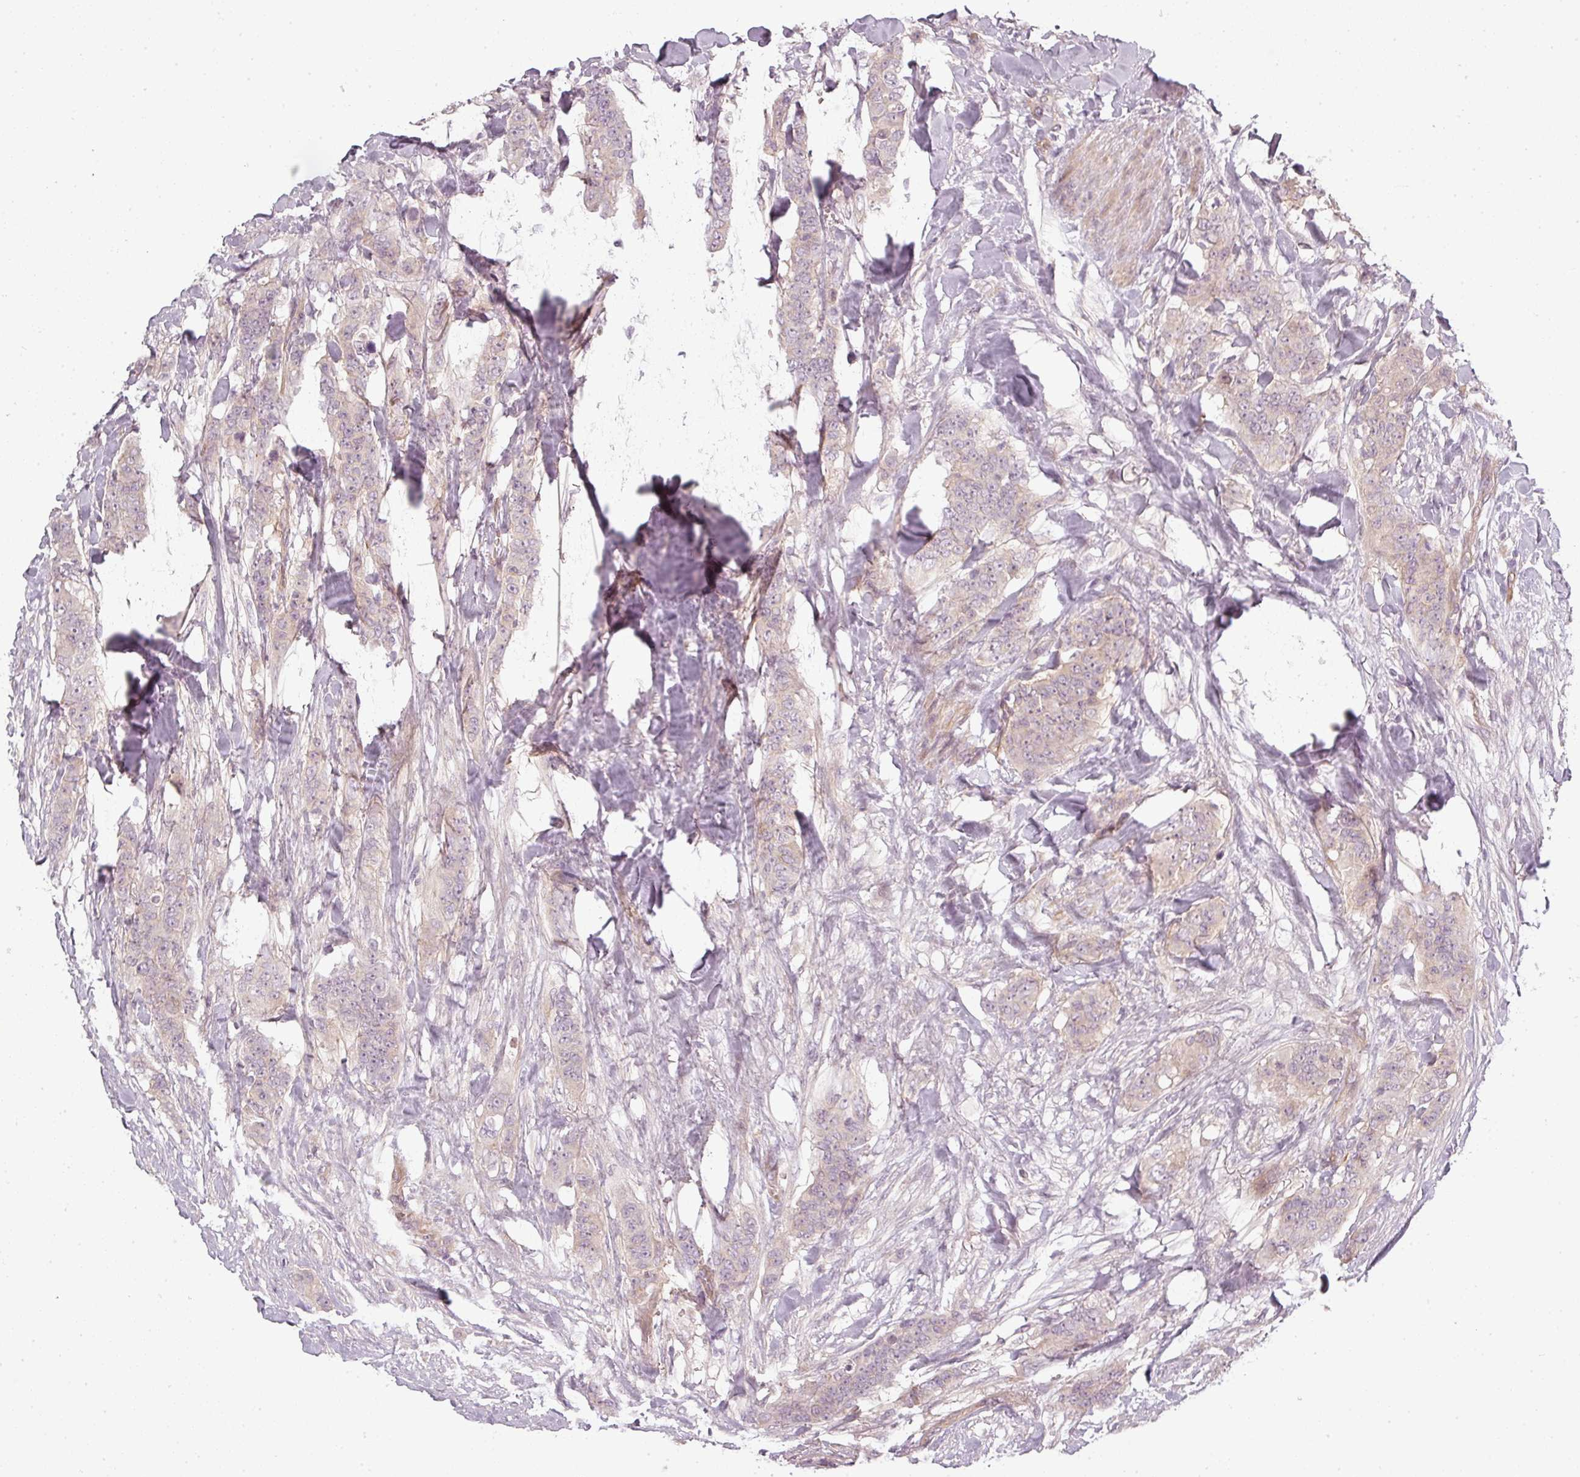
{"staining": {"intensity": "negative", "quantity": "none", "location": "none"}, "tissue": "breast cancer", "cell_type": "Tumor cells", "image_type": "cancer", "snomed": [{"axis": "morphology", "description": "Duct carcinoma"}, {"axis": "topography", "description": "Breast"}], "caption": "The histopathology image reveals no significant positivity in tumor cells of breast cancer.", "gene": "SLC16A9", "patient": {"sex": "female", "age": 40}}